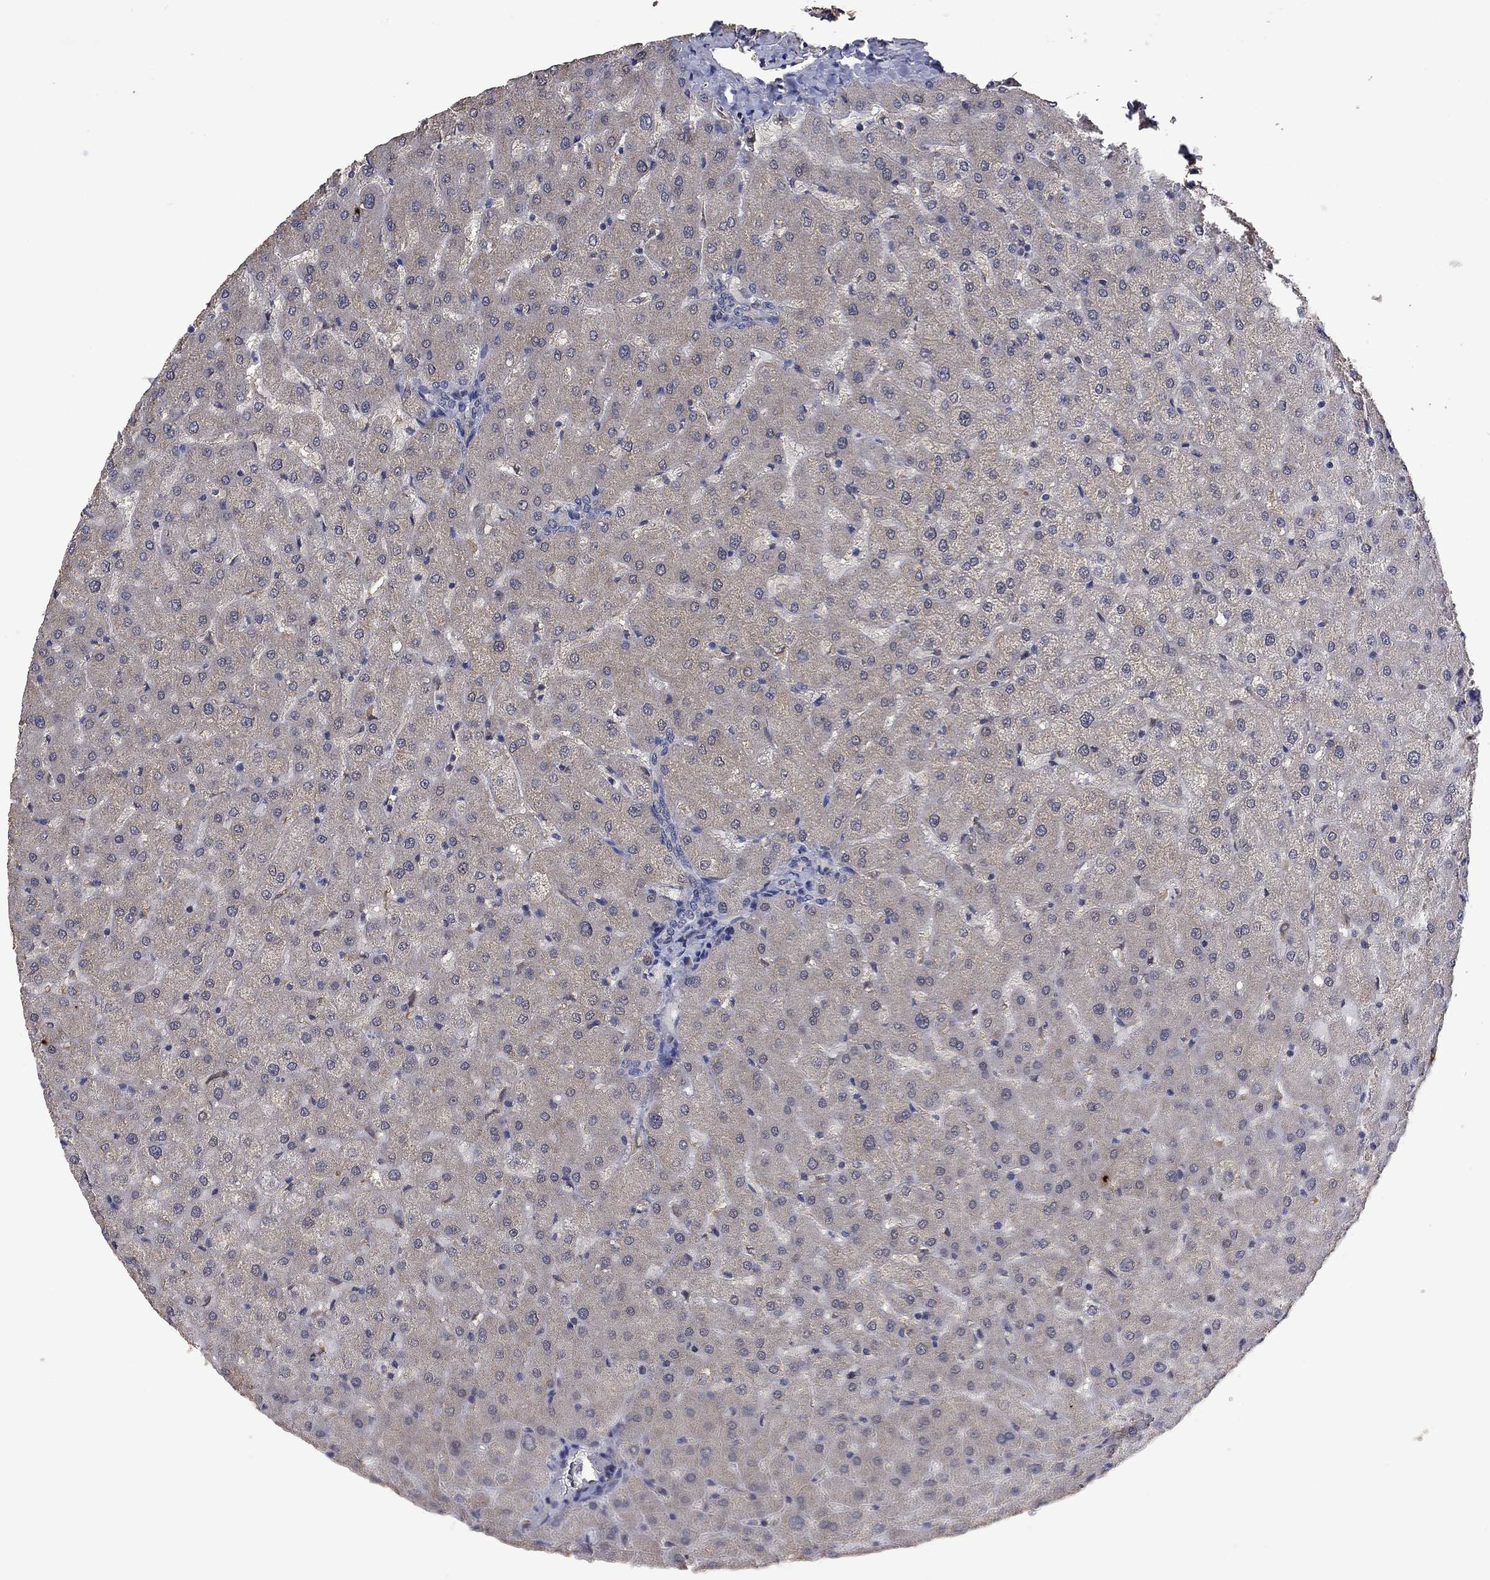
{"staining": {"intensity": "negative", "quantity": "none", "location": "none"}, "tissue": "liver", "cell_type": "Cholangiocytes", "image_type": "normal", "snomed": [{"axis": "morphology", "description": "Normal tissue, NOS"}, {"axis": "topography", "description": "Liver"}], "caption": "The immunohistochemistry histopathology image has no significant positivity in cholangiocytes of liver. (IHC, brightfield microscopy, high magnification).", "gene": "PHKA1", "patient": {"sex": "female", "age": 50}}